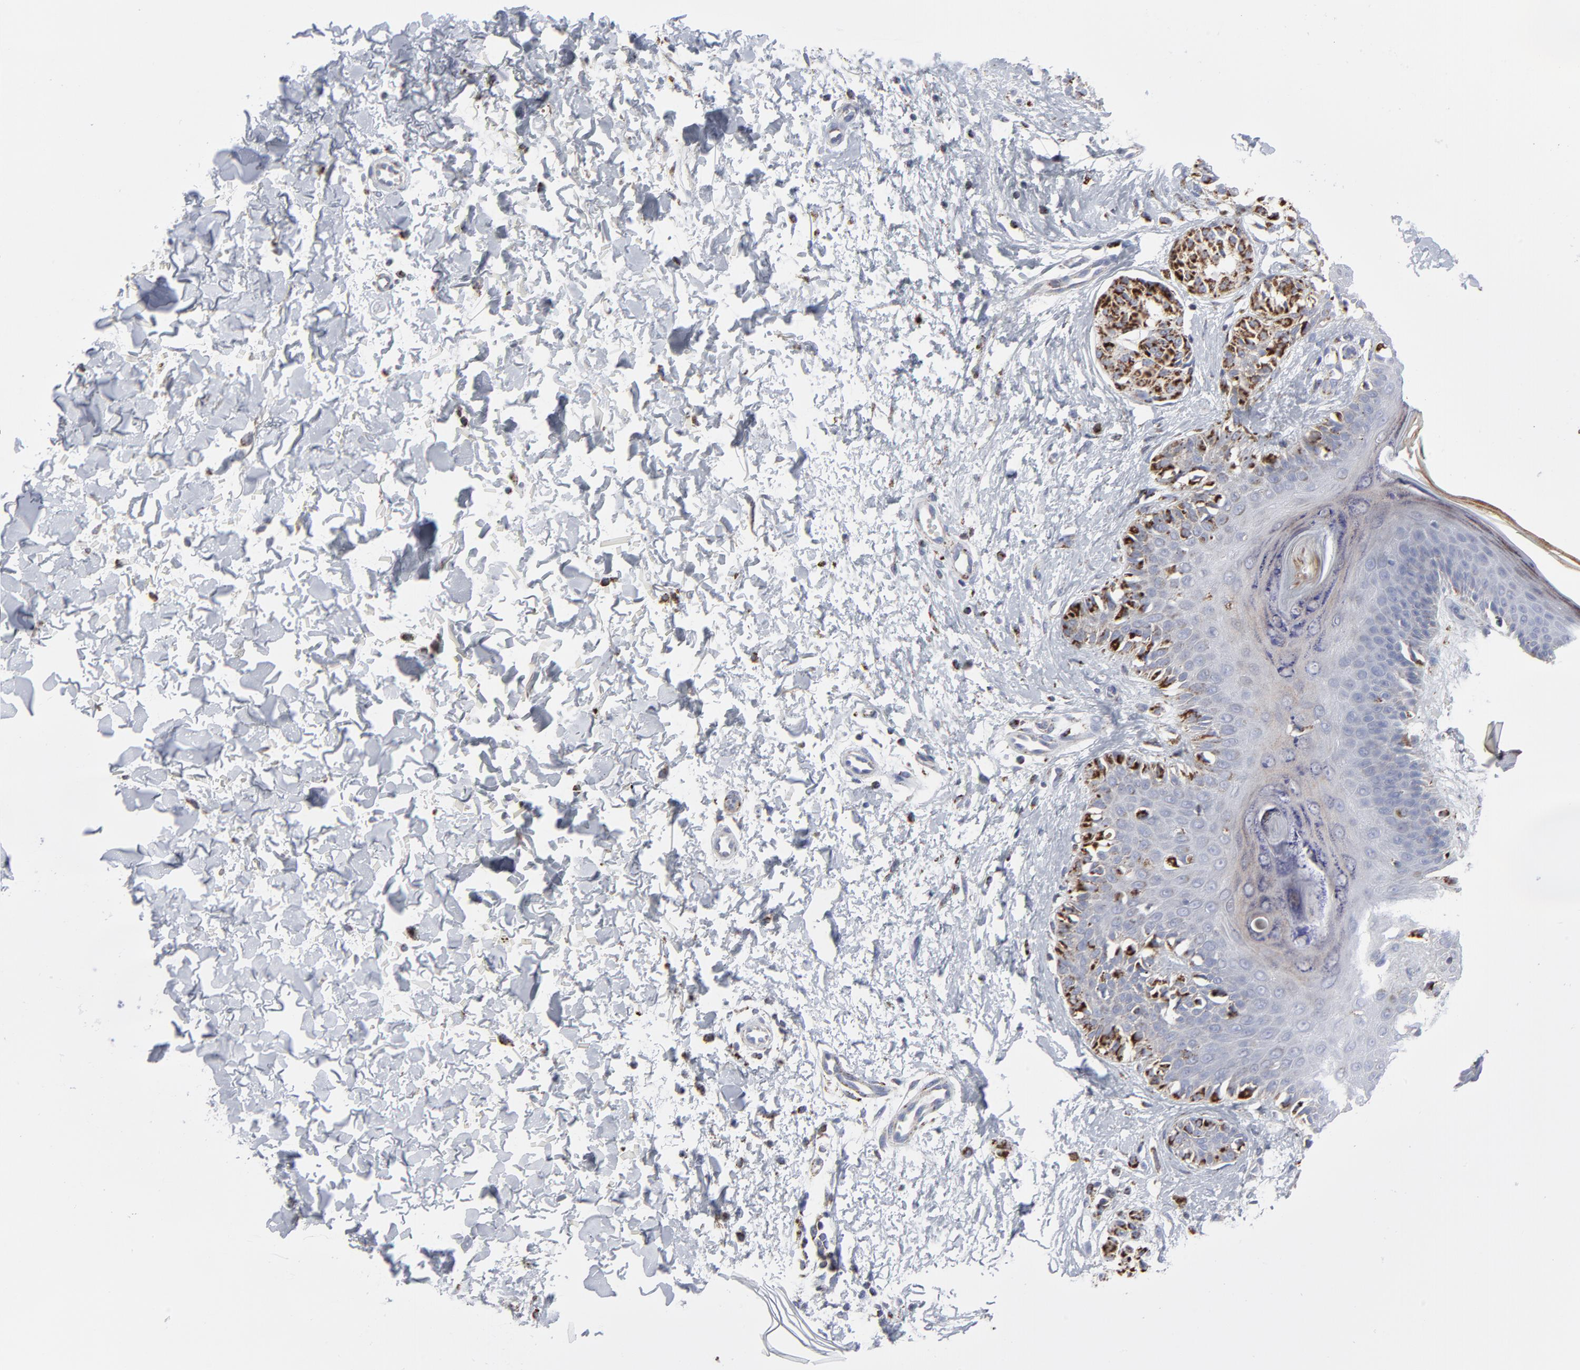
{"staining": {"intensity": "moderate", "quantity": ">75%", "location": "cytoplasmic/membranous"}, "tissue": "melanoma", "cell_type": "Tumor cells", "image_type": "cancer", "snomed": [{"axis": "morphology", "description": "Normal tissue, NOS"}, {"axis": "morphology", "description": "Malignant melanoma, NOS"}, {"axis": "topography", "description": "Skin"}], "caption": "A histopathology image of human malignant melanoma stained for a protein reveals moderate cytoplasmic/membranous brown staining in tumor cells.", "gene": "TXNRD2", "patient": {"sex": "male", "age": 83}}